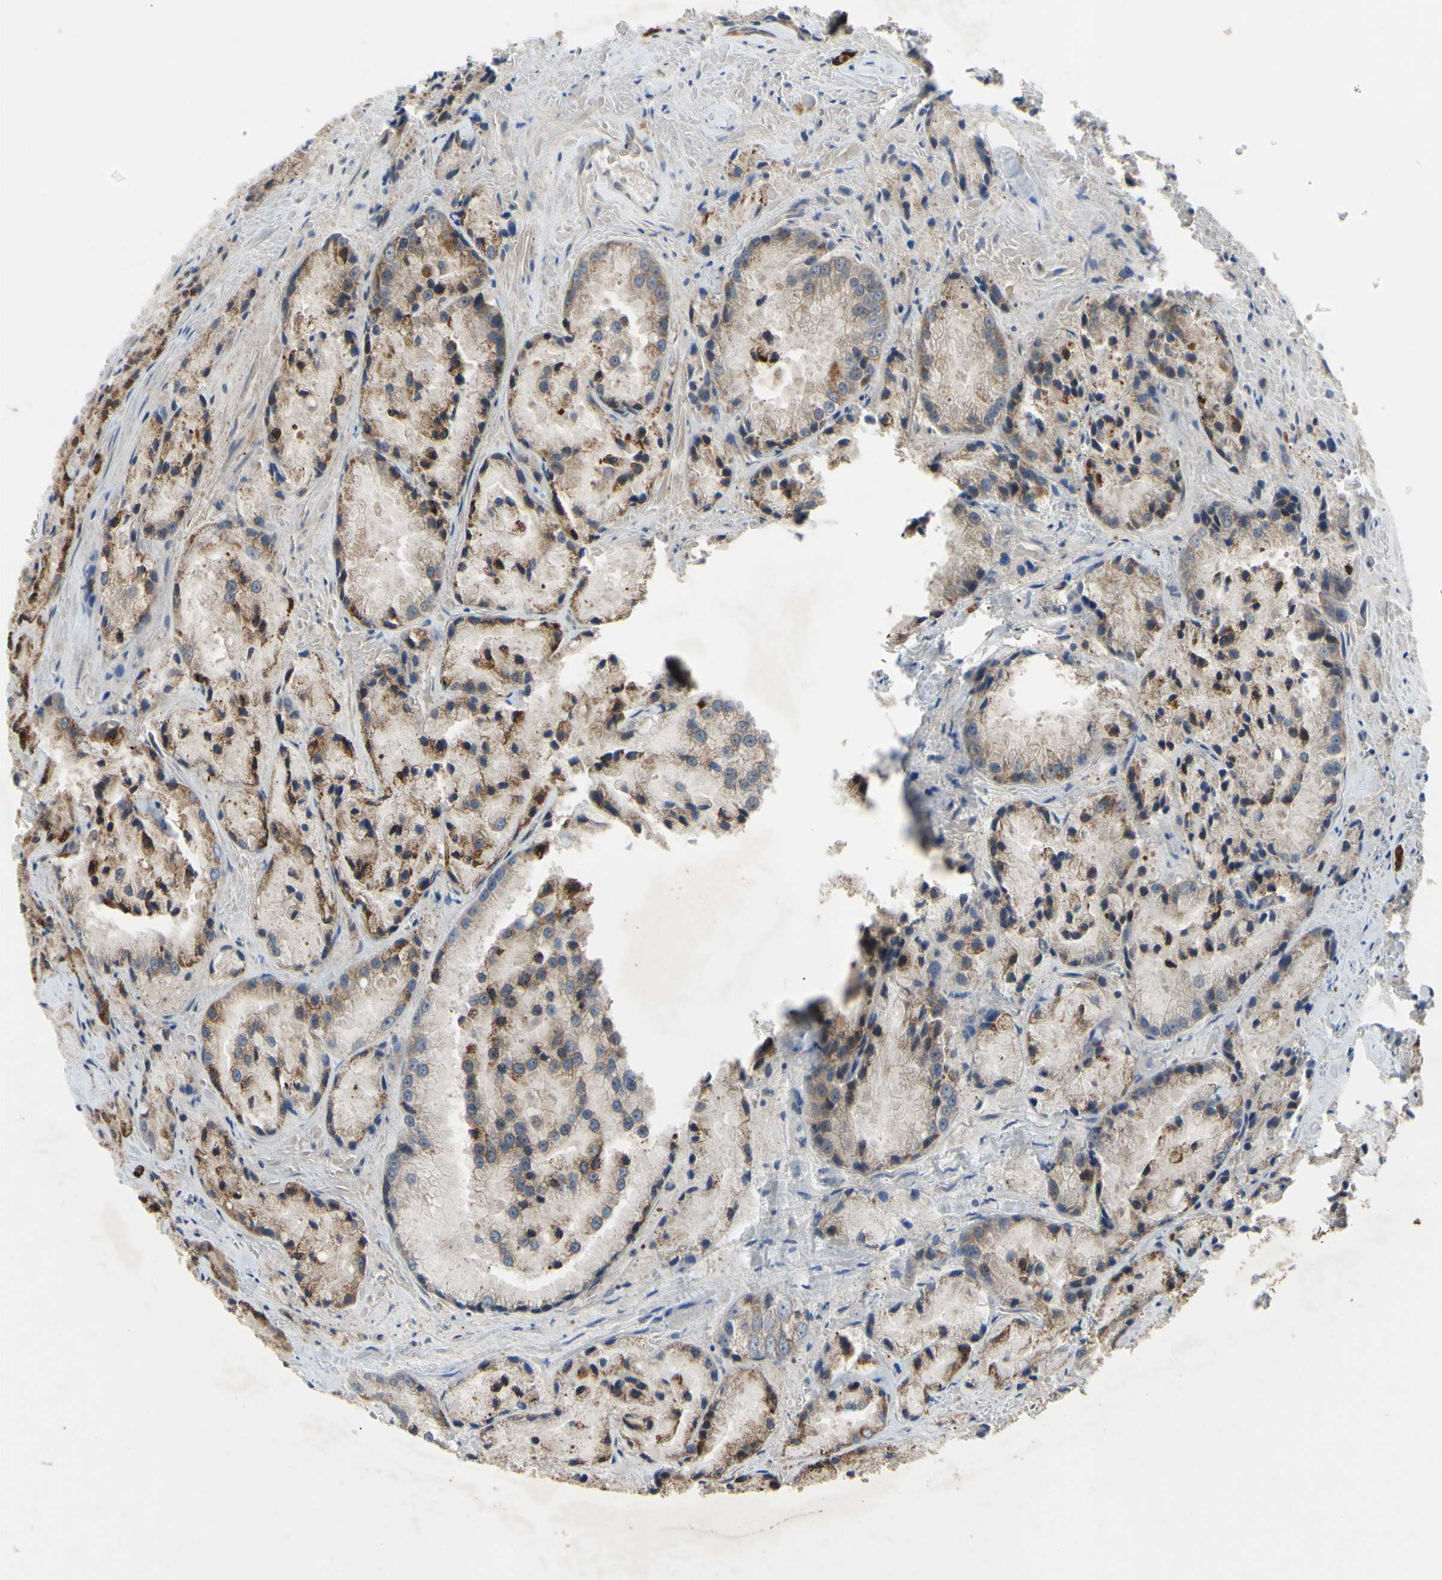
{"staining": {"intensity": "moderate", "quantity": "25%-75%", "location": "cytoplasmic/membranous"}, "tissue": "prostate cancer", "cell_type": "Tumor cells", "image_type": "cancer", "snomed": [{"axis": "morphology", "description": "Adenocarcinoma, Low grade"}, {"axis": "topography", "description": "Prostate"}], "caption": "Adenocarcinoma (low-grade) (prostate) stained with a brown dye exhibits moderate cytoplasmic/membranous positive staining in approximately 25%-75% of tumor cells.", "gene": "XIAP", "patient": {"sex": "male", "age": 64}}